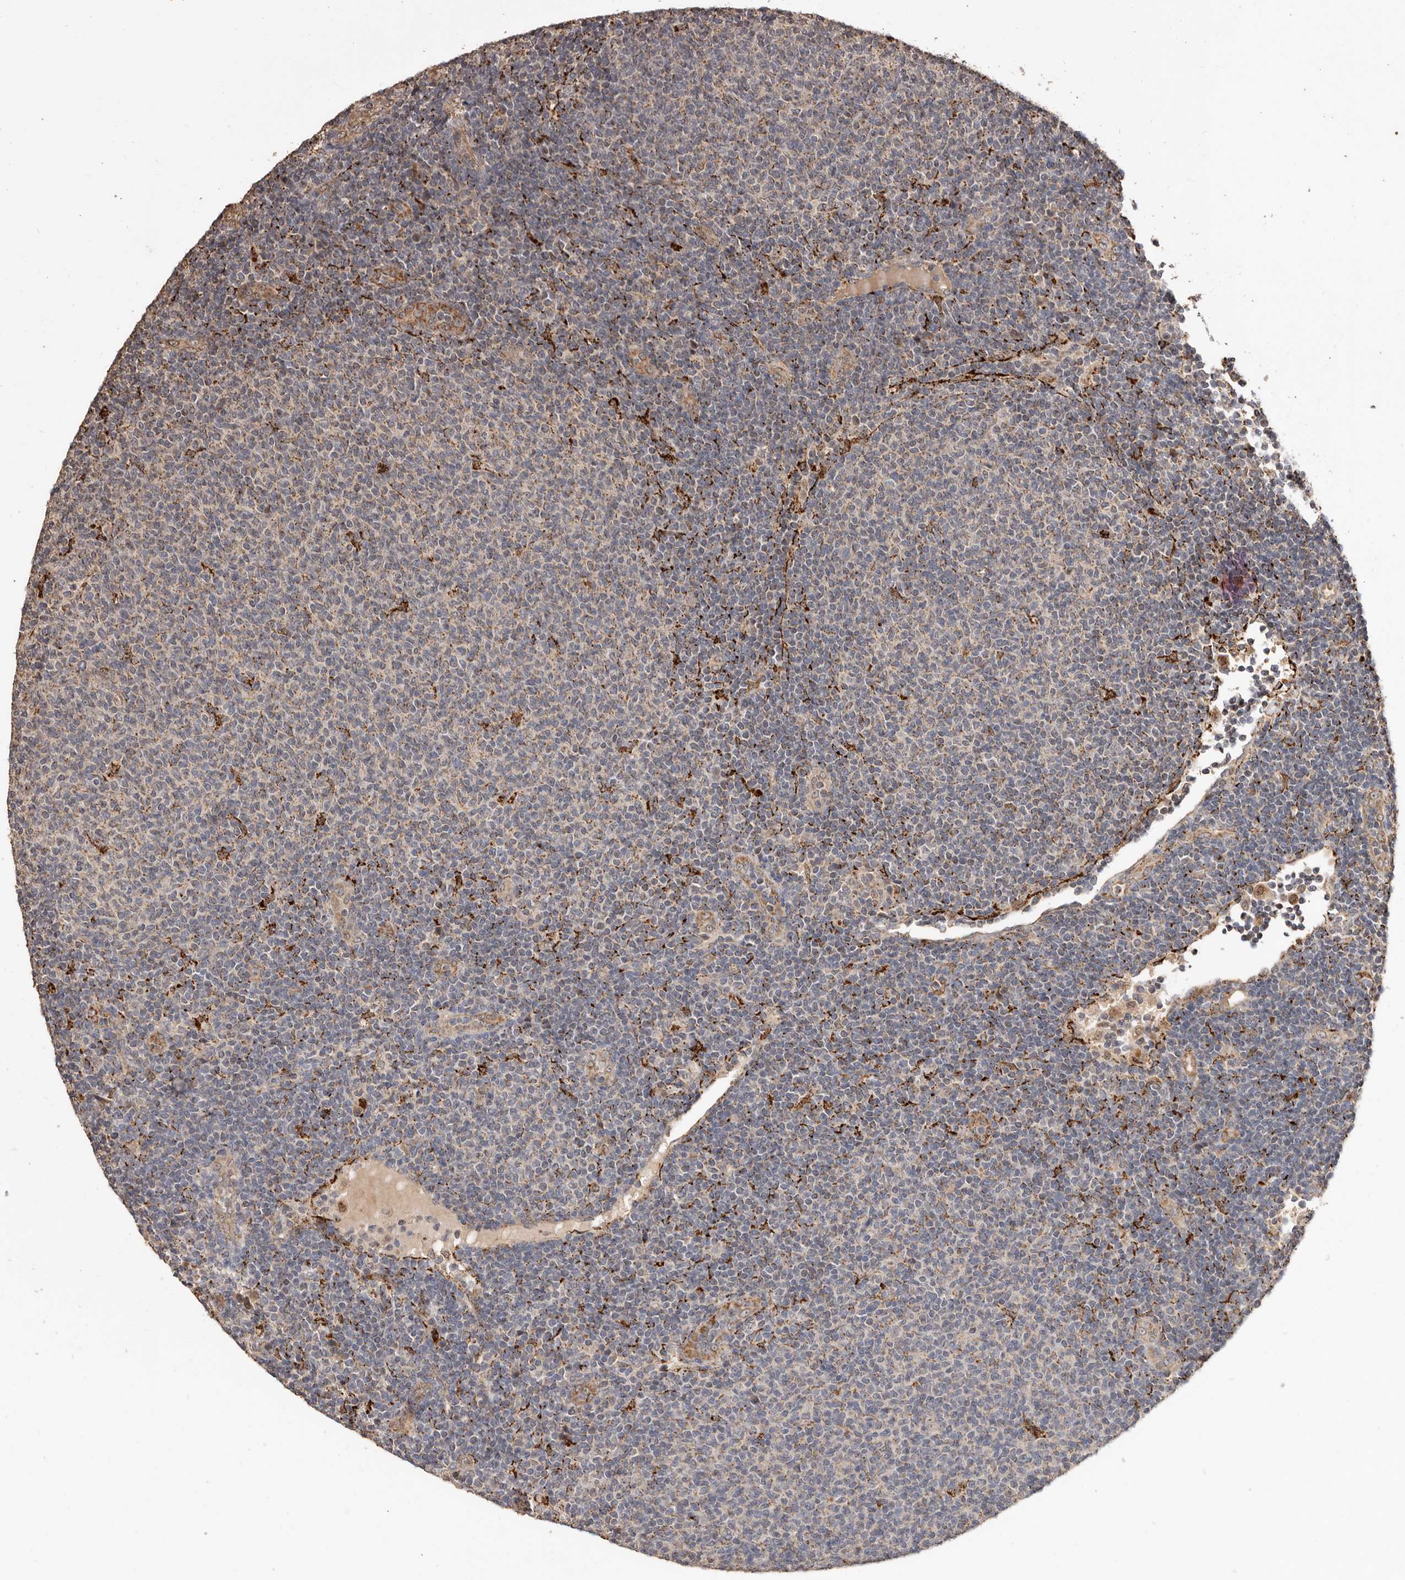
{"staining": {"intensity": "negative", "quantity": "none", "location": "none"}, "tissue": "lymphoma", "cell_type": "Tumor cells", "image_type": "cancer", "snomed": [{"axis": "morphology", "description": "Malignant lymphoma, non-Hodgkin's type, Low grade"}, {"axis": "topography", "description": "Lymph node"}], "caption": "Low-grade malignant lymphoma, non-Hodgkin's type was stained to show a protein in brown. There is no significant expression in tumor cells.", "gene": "AKAP7", "patient": {"sex": "male", "age": 66}}